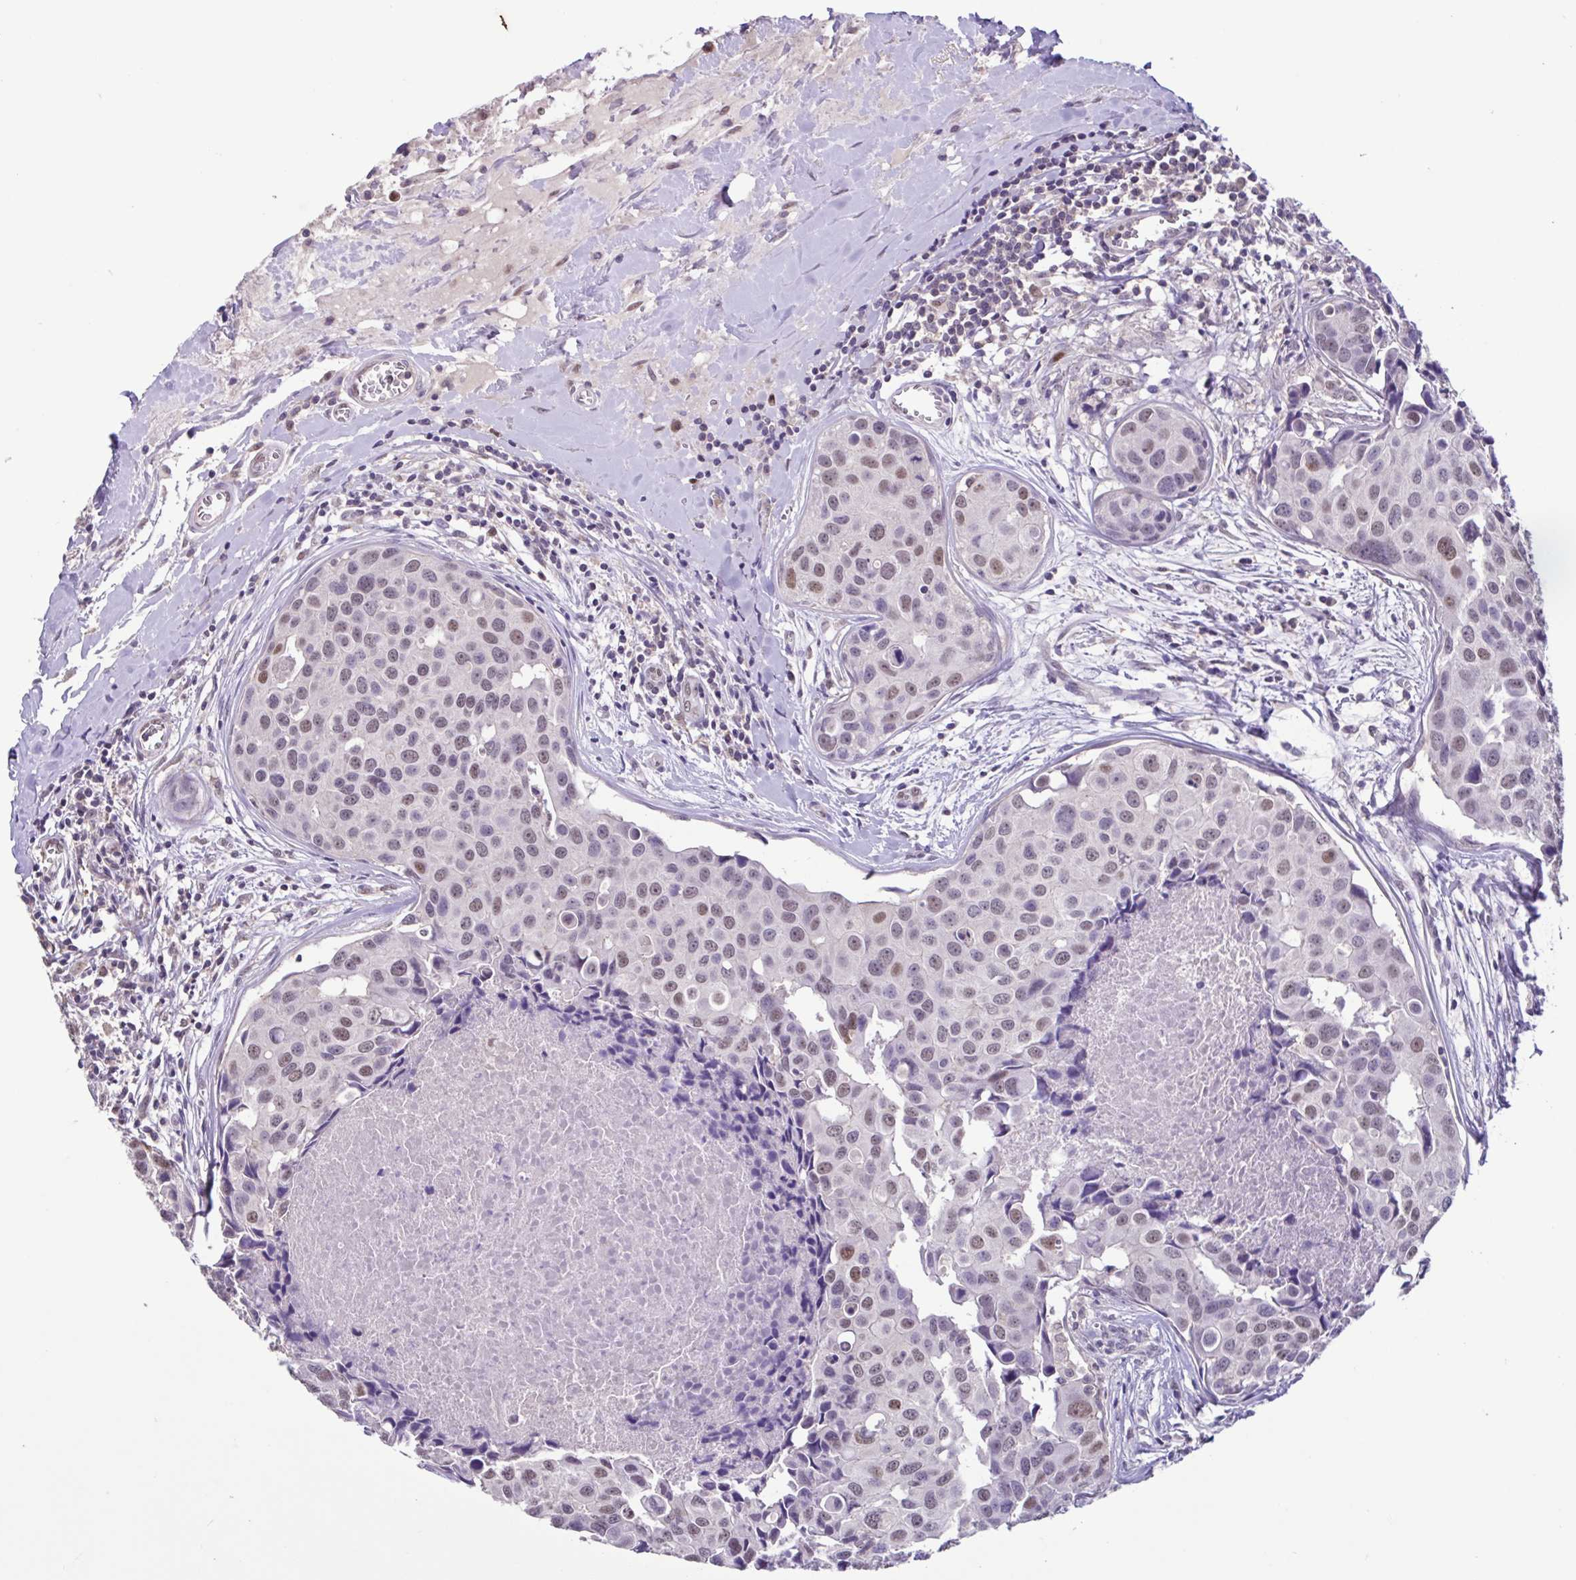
{"staining": {"intensity": "weak", "quantity": ">75%", "location": "nuclear"}, "tissue": "breast cancer", "cell_type": "Tumor cells", "image_type": "cancer", "snomed": [{"axis": "morphology", "description": "Duct carcinoma"}, {"axis": "topography", "description": "Breast"}], "caption": "Intraductal carcinoma (breast) stained with immunohistochemistry displays weak nuclear positivity in approximately >75% of tumor cells.", "gene": "ACTRT3", "patient": {"sex": "female", "age": 24}}